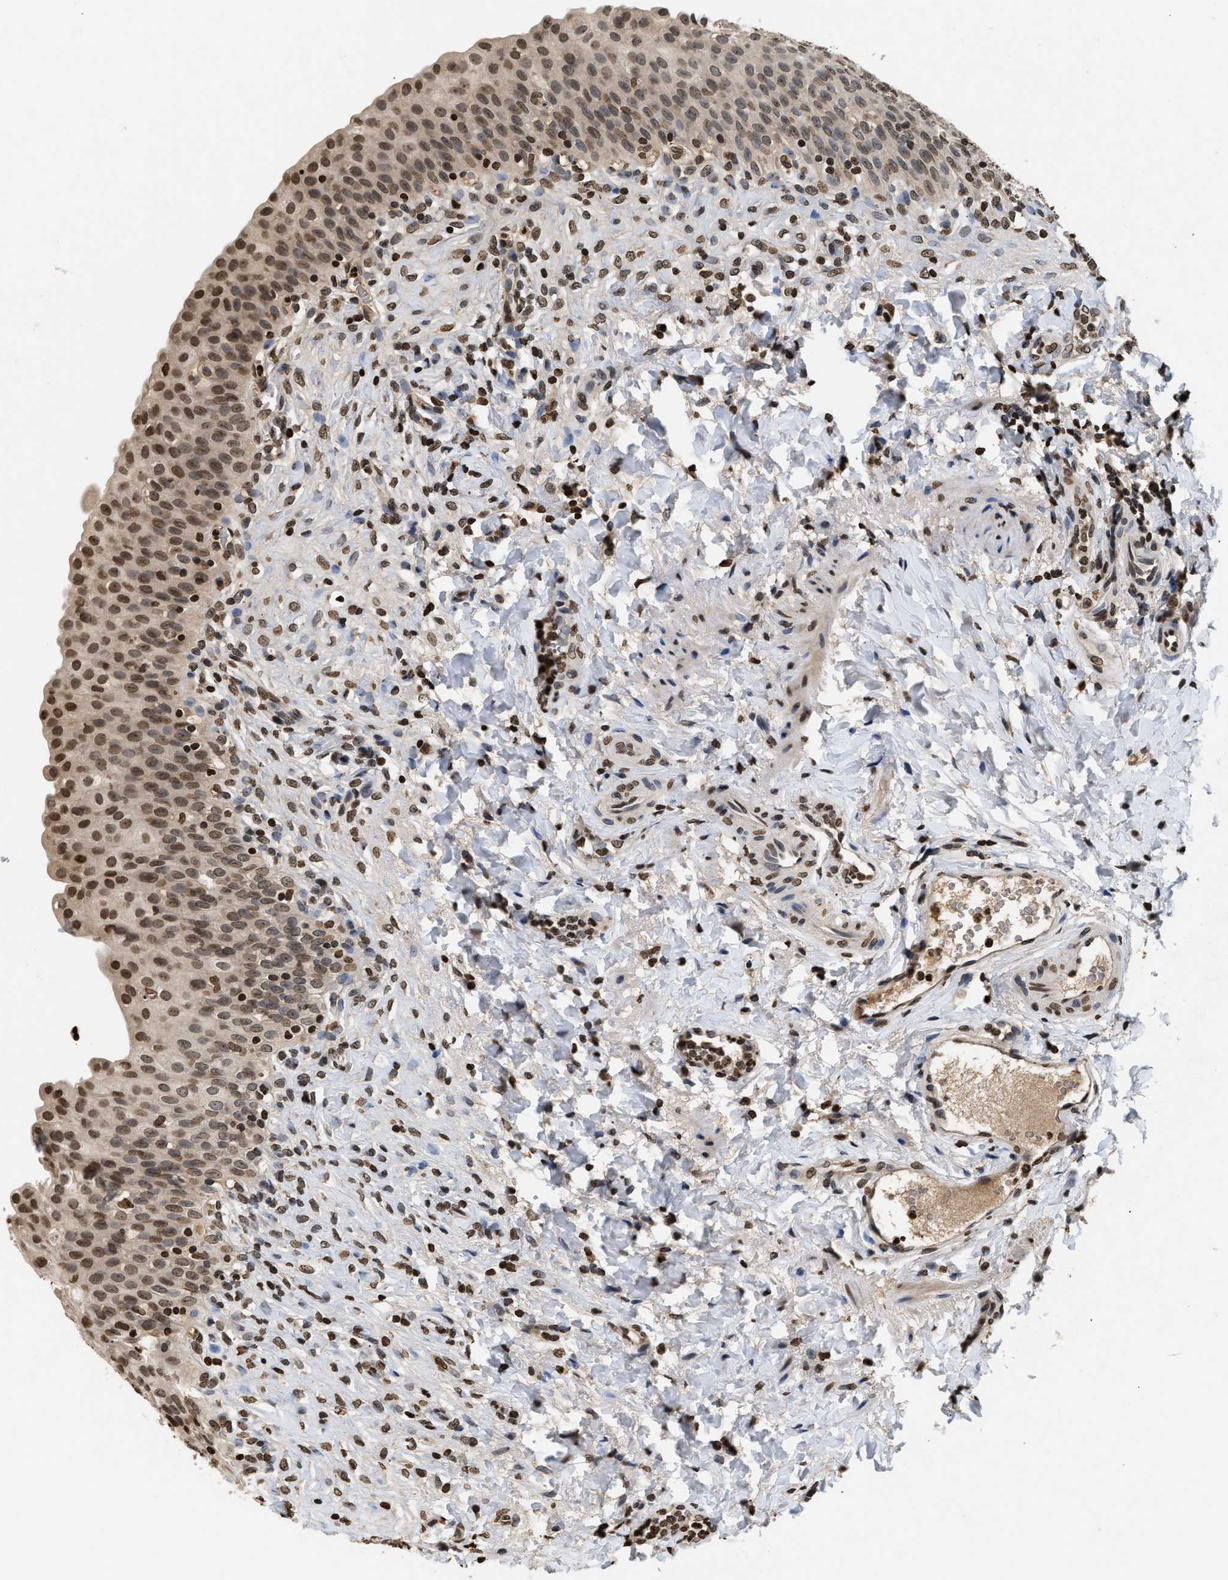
{"staining": {"intensity": "moderate", "quantity": ">75%", "location": "nuclear"}, "tissue": "urinary bladder", "cell_type": "Urothelial cells", "image_type": "normal", "snomed": [{"axis": "morphology", "description": "Urothelial carcinoma, High grade"}, {"axis": "topography", "description": "Urinary bladder"}], "caption": "Benign urinary bladder exhibits moderate nuclear expression in about >75% of urothelial cells The staining is performed using DAB brown chromogen to label protein expression. The nuclei are counter-stained blue using hematoxylin..", "gene": "DNASE1L3", "patient": {"sex": "male", "age": 46}}